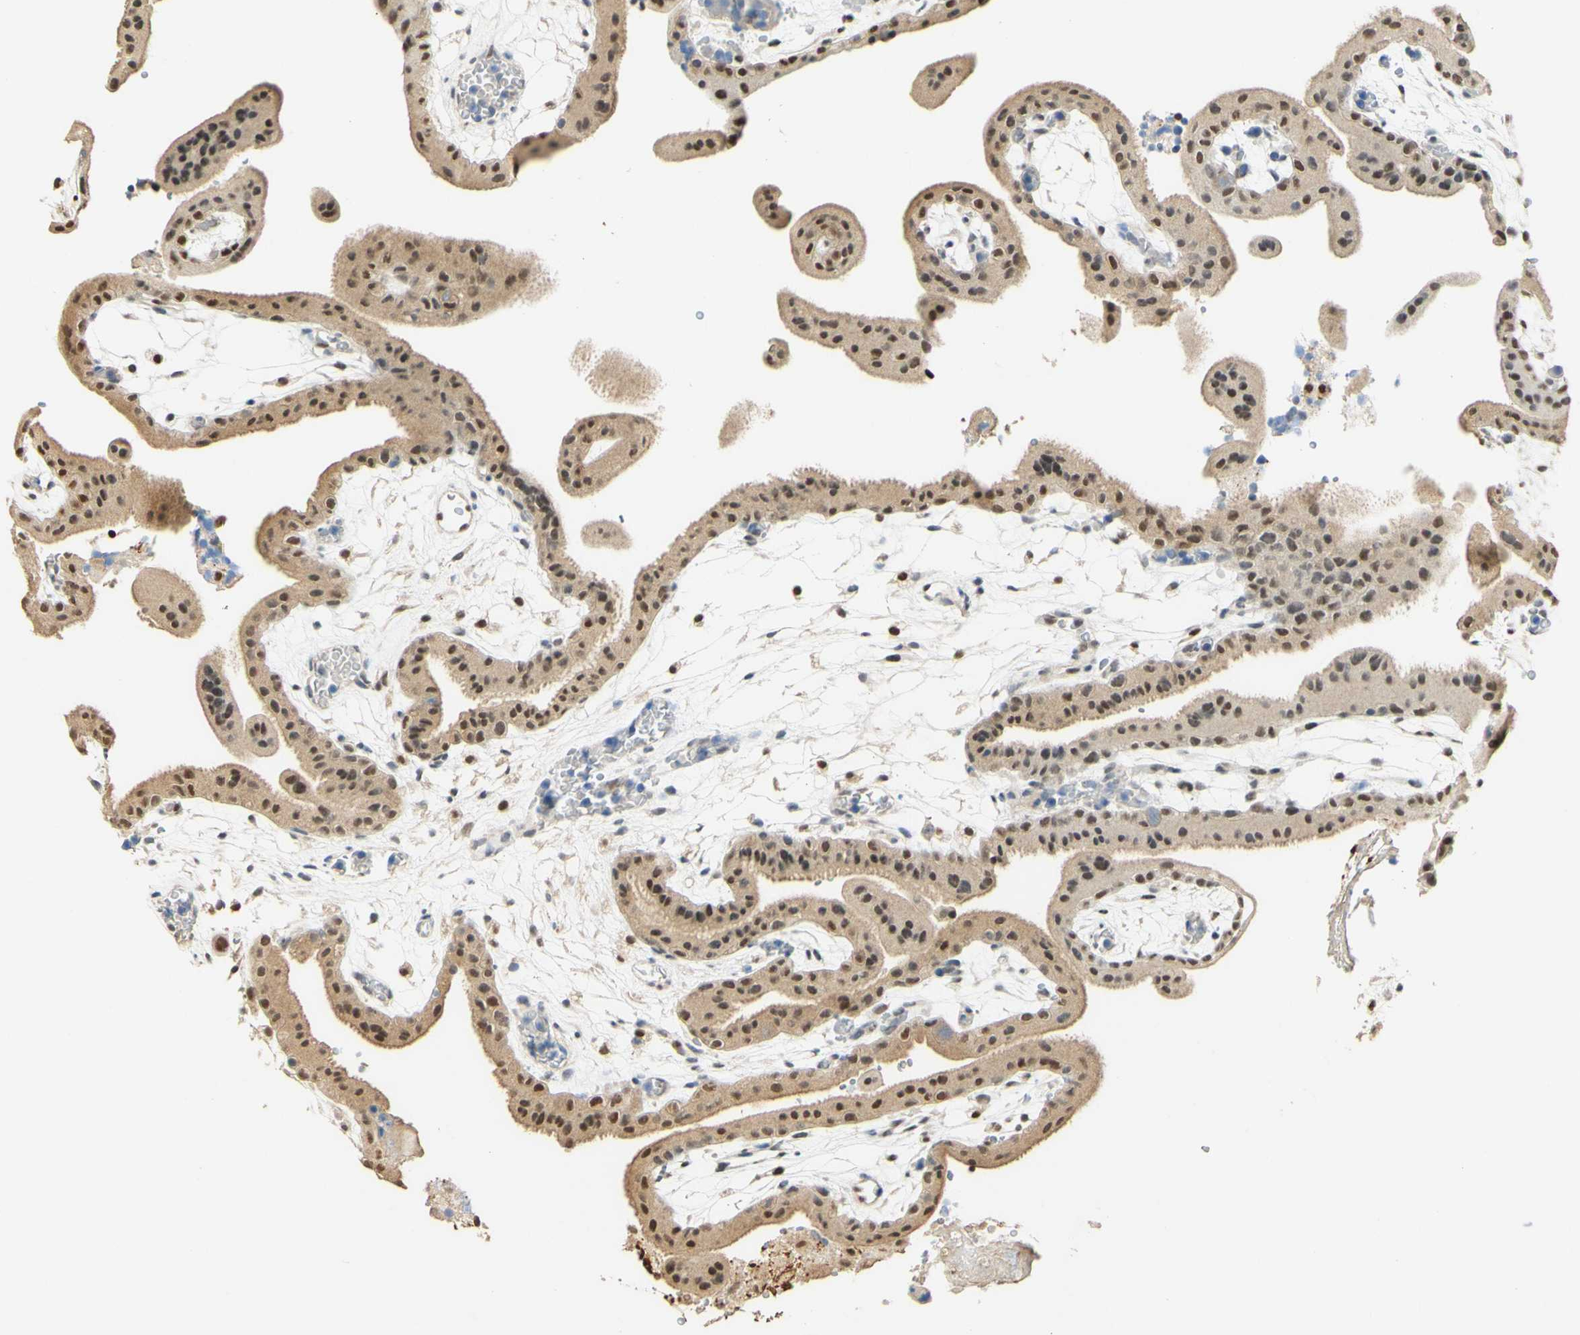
{"staining": {"intensity": "weak", "quantity": ">75%", "location": "nuclear"}, "tissue": "placenta", "cell_type": "Decidual cells", "image_type": "normal", "snomed": [{"axis": "morphology", "description": "Normal tissue, NOS"}, {"axis": "topography", "description": "Placenta"}], "caption": "Decidual cells display weak nuclear expression in about >75% of cells in benign placenta. Using DAB (3,3'-diaminobenzidine) (brown) and hematoxylin (blue) stains, captured at high magnification using brightfield microscopy.", "gene": "MAP3K4", "patient": {"sex": "female", "age": 18}}